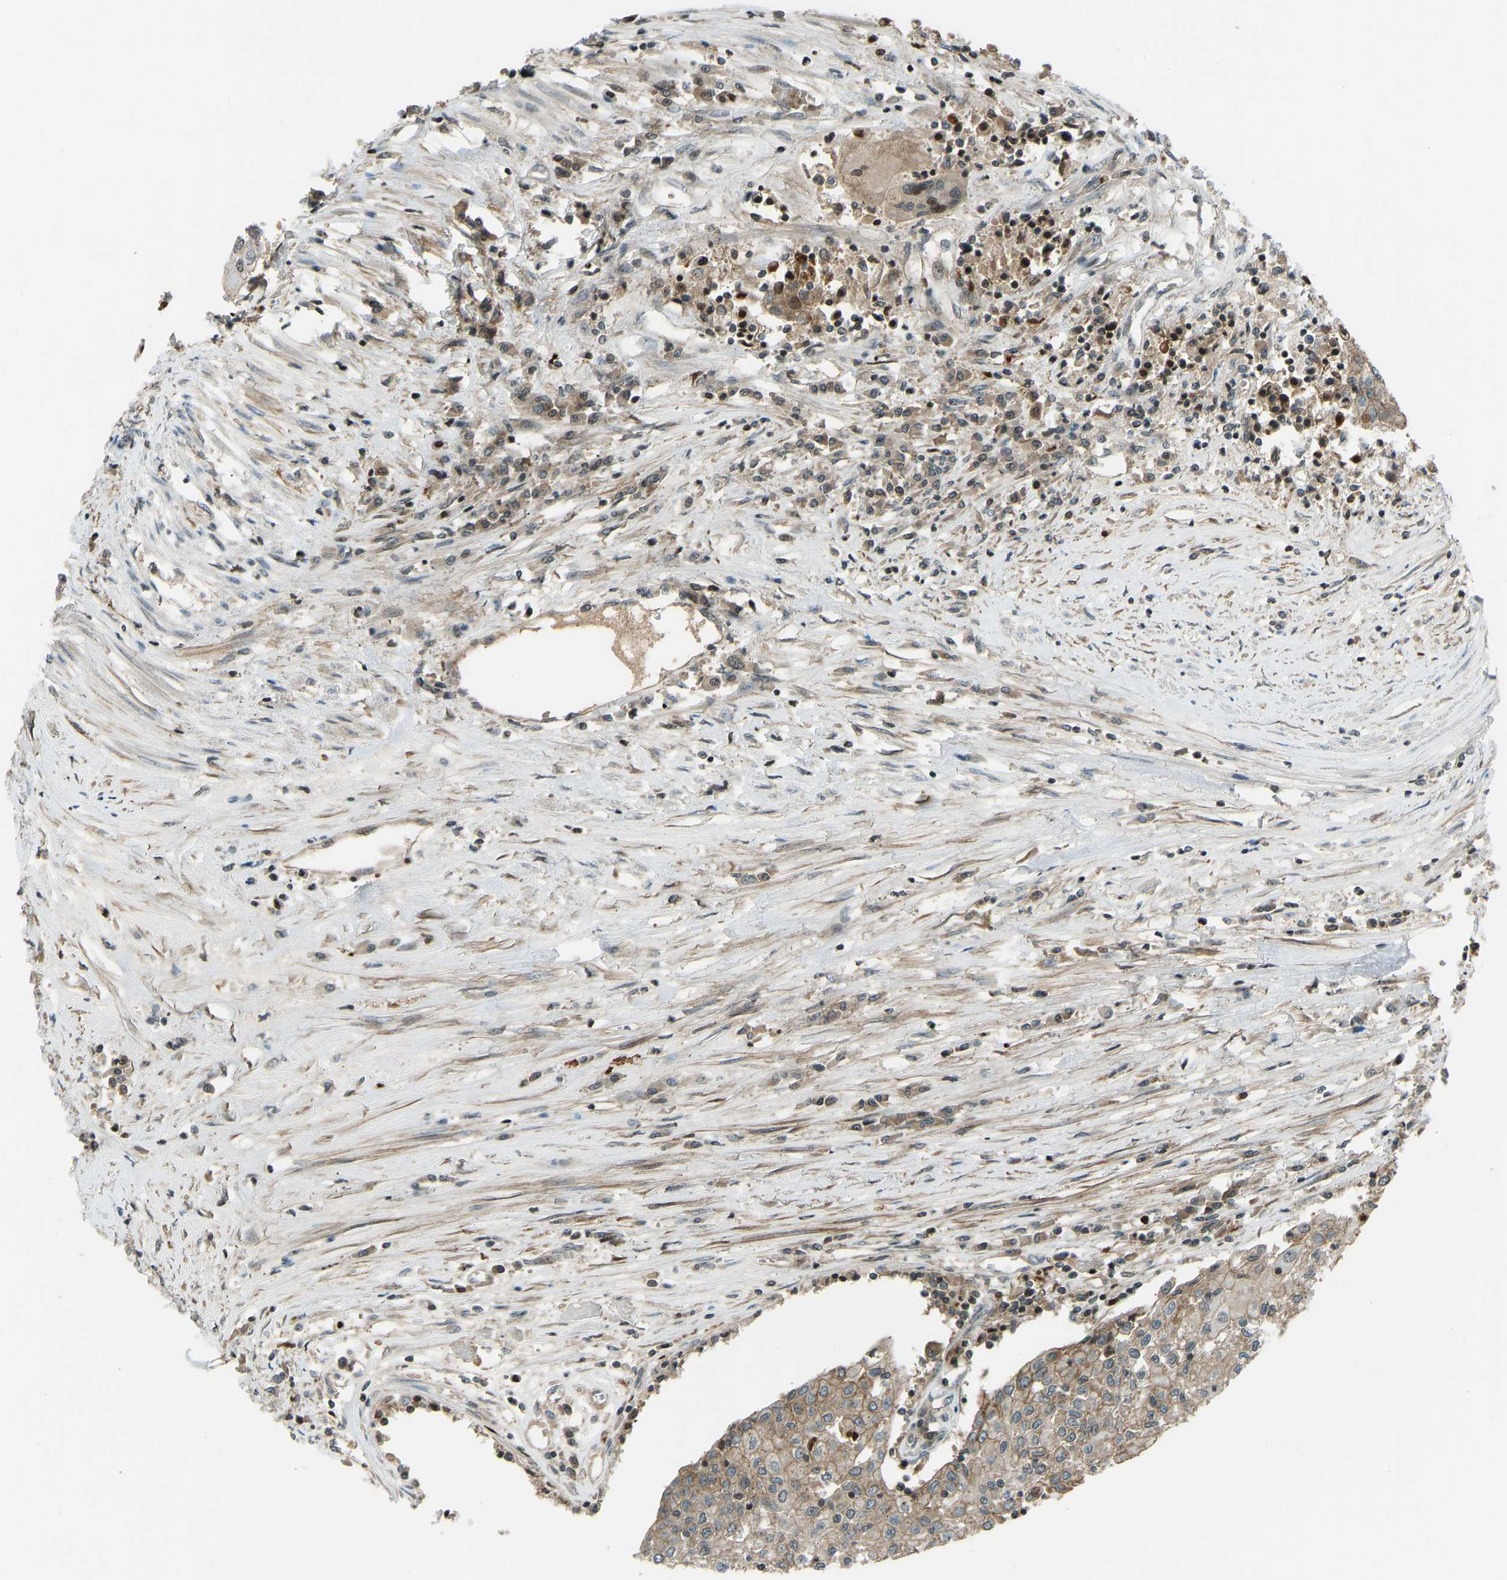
{"staining": {"intensity": "moderate", "quantity": ">75%", "location": "cytoplasmic/membranous,nuclear"}, "tissue": "urothelial cancer", "cell_type": "Tumor cells", "image_type": "cancer", "snomed": [{"axis": "morphology", "description": "Urothelial carcinoma, High grade"}, {"axis": "topography", "description": "Urinary bladder"}], "caption": "Protein staining of urothelial cancer tissue exhibits moderate cytoplasmic/membranous and nuclear expression in approximately >75% of tumor cells.", "gene": "SVOPL", "patient": {"sex": "female", "age": 85}}